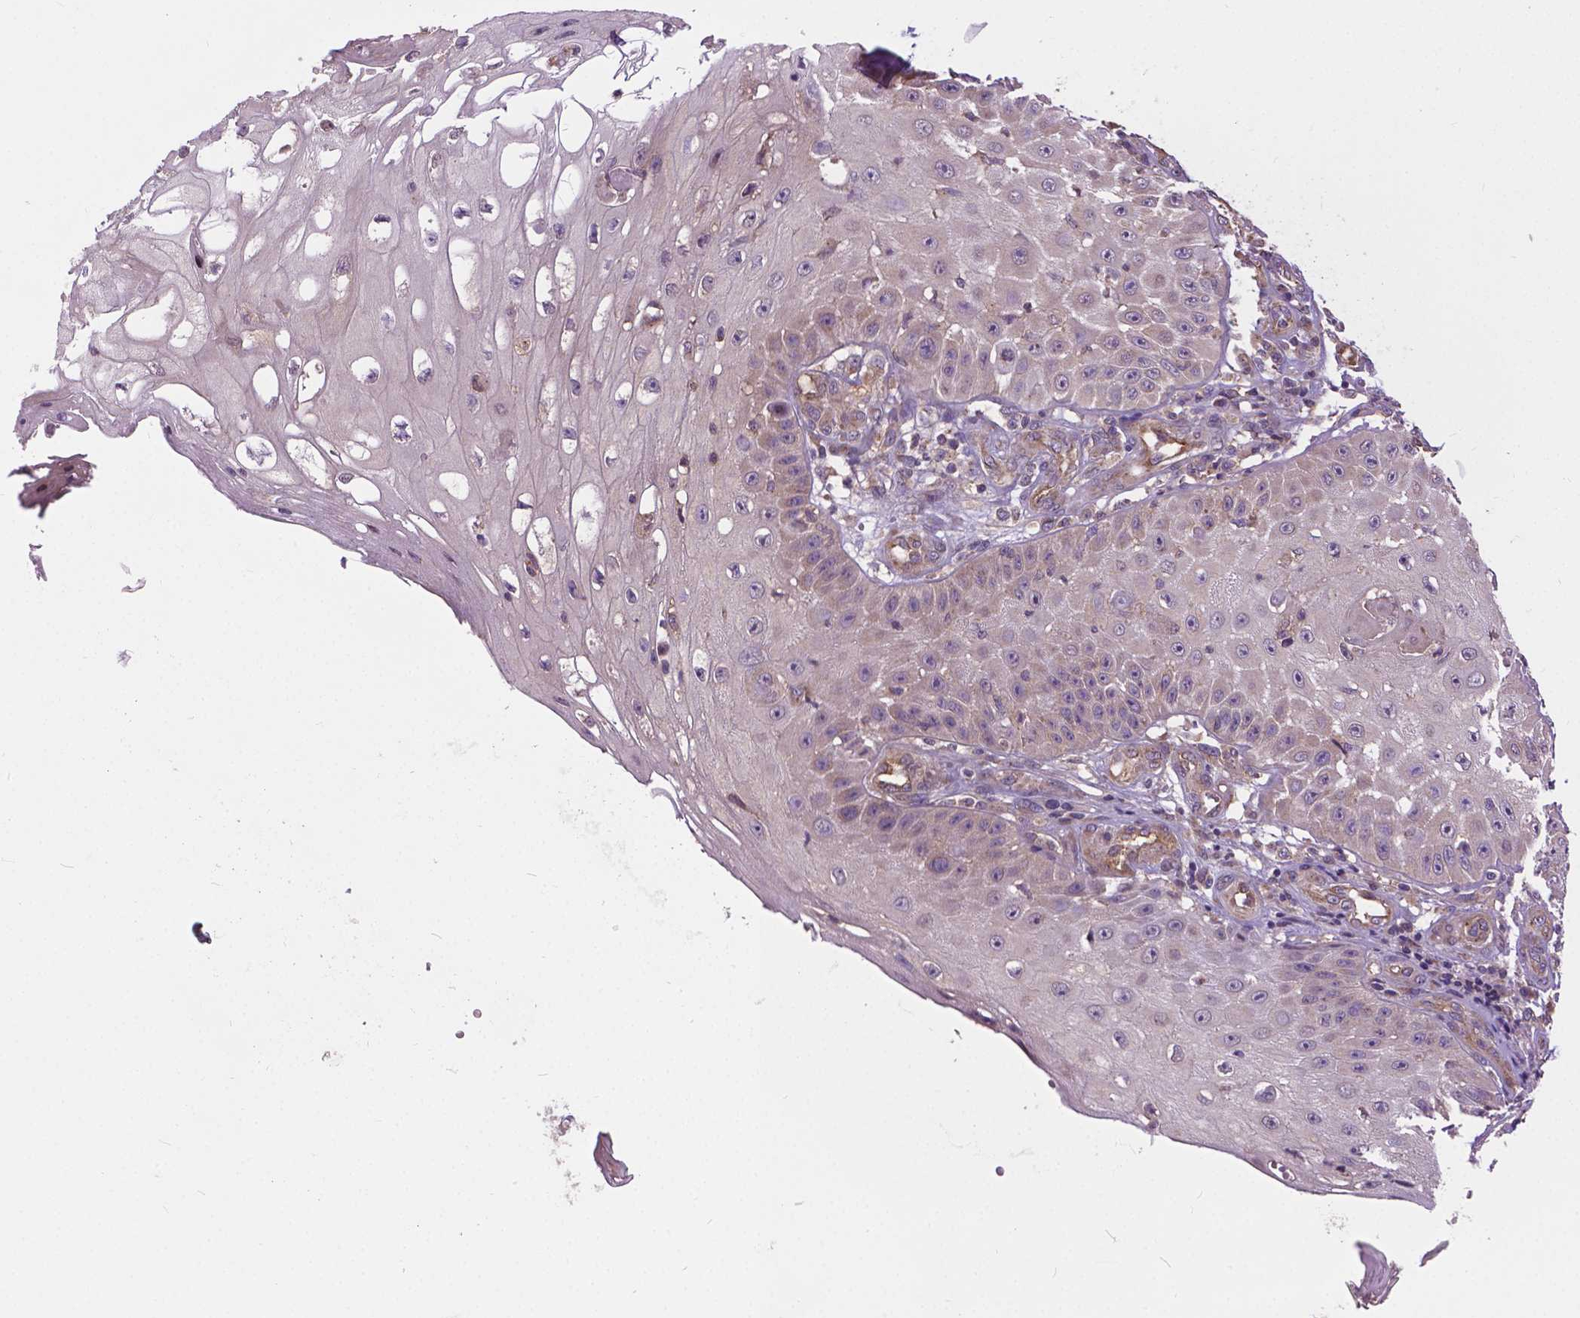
{"staining": {"intensity": "weak", "quantity": "<25%", "location": "cytoplasmic/membranous"}, "tissue": "skin cancer", "cell_type": "Tumor cells", "image_type": "cancer", "snomed": [{"axis": "morphology", "description": "Squamous cell carcinoma, NOS"}, {"axis": "topography", "description": "Skin"}], "caption": "This is an immunohistochemistry image of human skin cancer. There is no positivity in tumor cells.", "gene": "MZT1", "patient": {"sex": "male", "age": 70}}